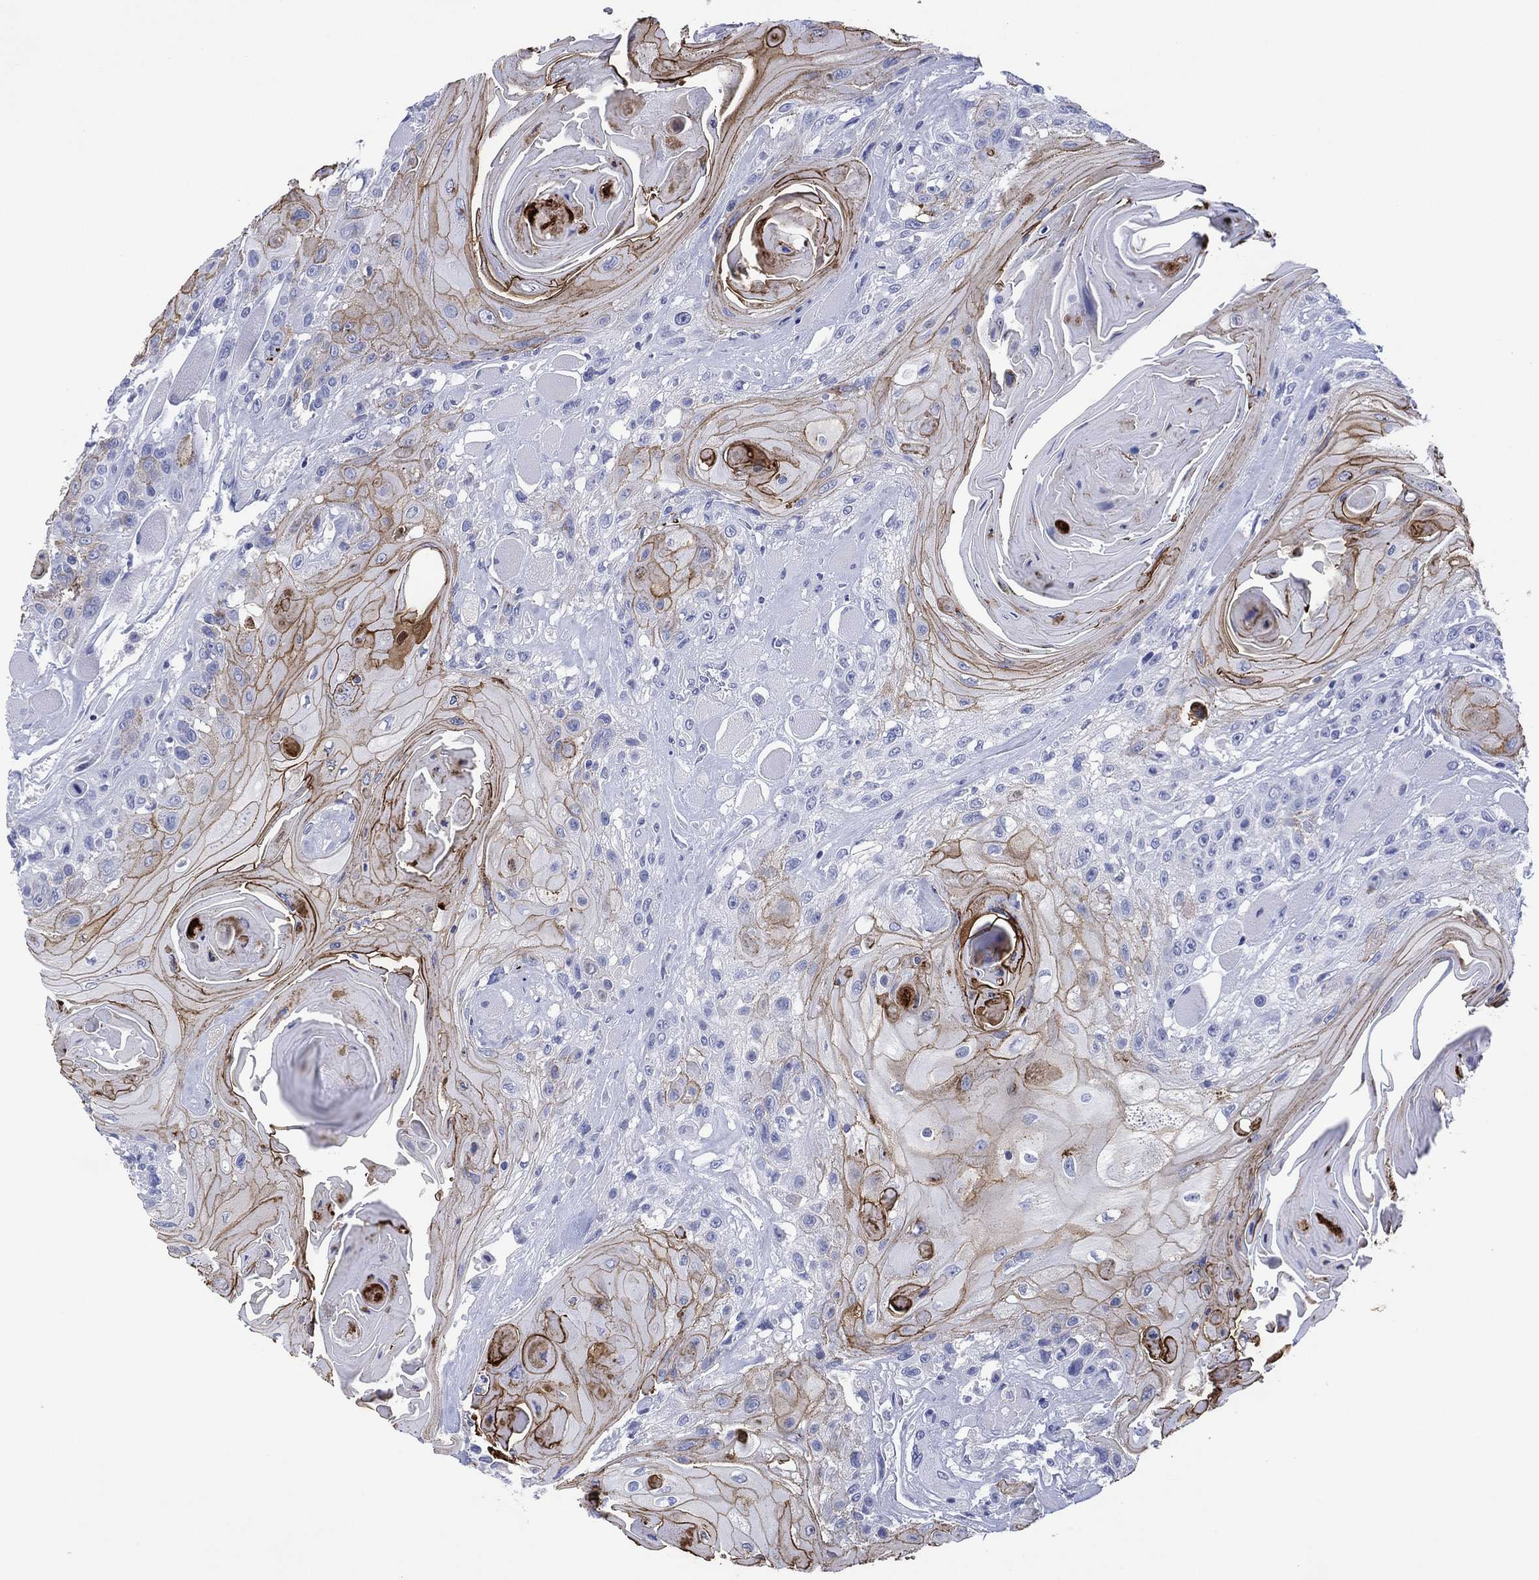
{"staining": {"intensity": "strong", "quantity": "25%-75%", "location": "cytoplasmic/membranous"}, "tissue": "head and neck cancer", "cell_type": "Tumor cells", "image_type": "cancer", "snomed": [{"axis": "morphology", "description": "Squamous cell carcinoma, NOS"}, {"axis": "topography", "description": "Head-Neck"}], "caption": "Brown immunohistochemical staining in head and neck squamous cell carcinoma exhibits strong cytoplasmic/membranous positivity in about 25%-75% of tumor cells.", "gene": "DSG1", "patient": {"sex": "female", "age": 59}}